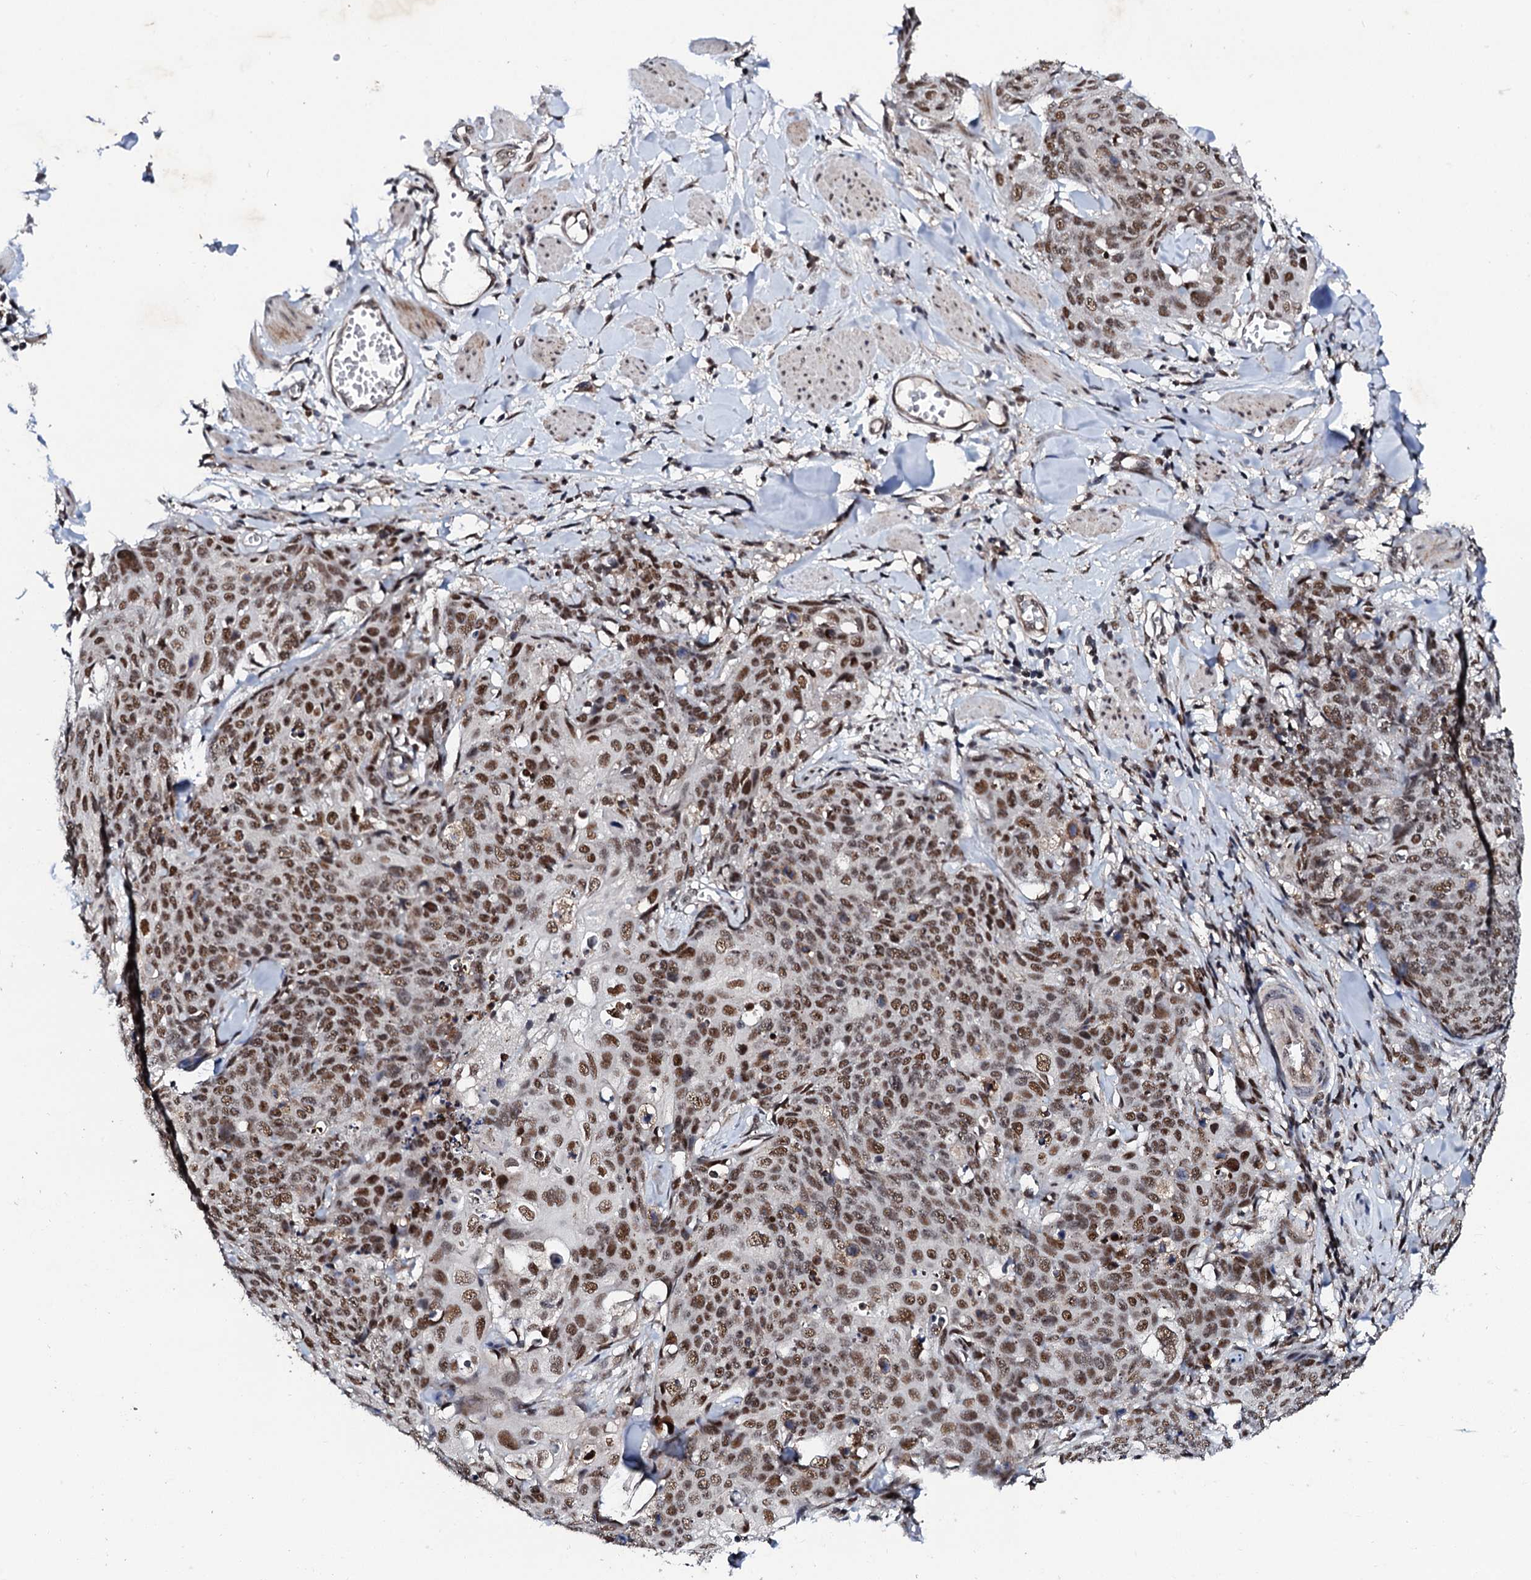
{"staining": {"intensity": "moderate", "quantity": ">75%", "location": "nuclear"}, "tissue": "skin cancer", "cell_type": "Tumor cells", "image_type": "cancer", "snomed": [{"axis": "morphology", "description": "Squamous cell carcinoma, NOS"}, {"axis": "topography", "description": "Skin"}, {"axis": "topography", "description": "Vulva"}], "caption": "Moderate nuclear staining for a protein is present in approximately >75% of tumor cells of squamous cell carcinoma (skin) using immunohistochemistry (IHC).", "gene": "CSTF3", "patient": {"sex": "female", "age": 85}}